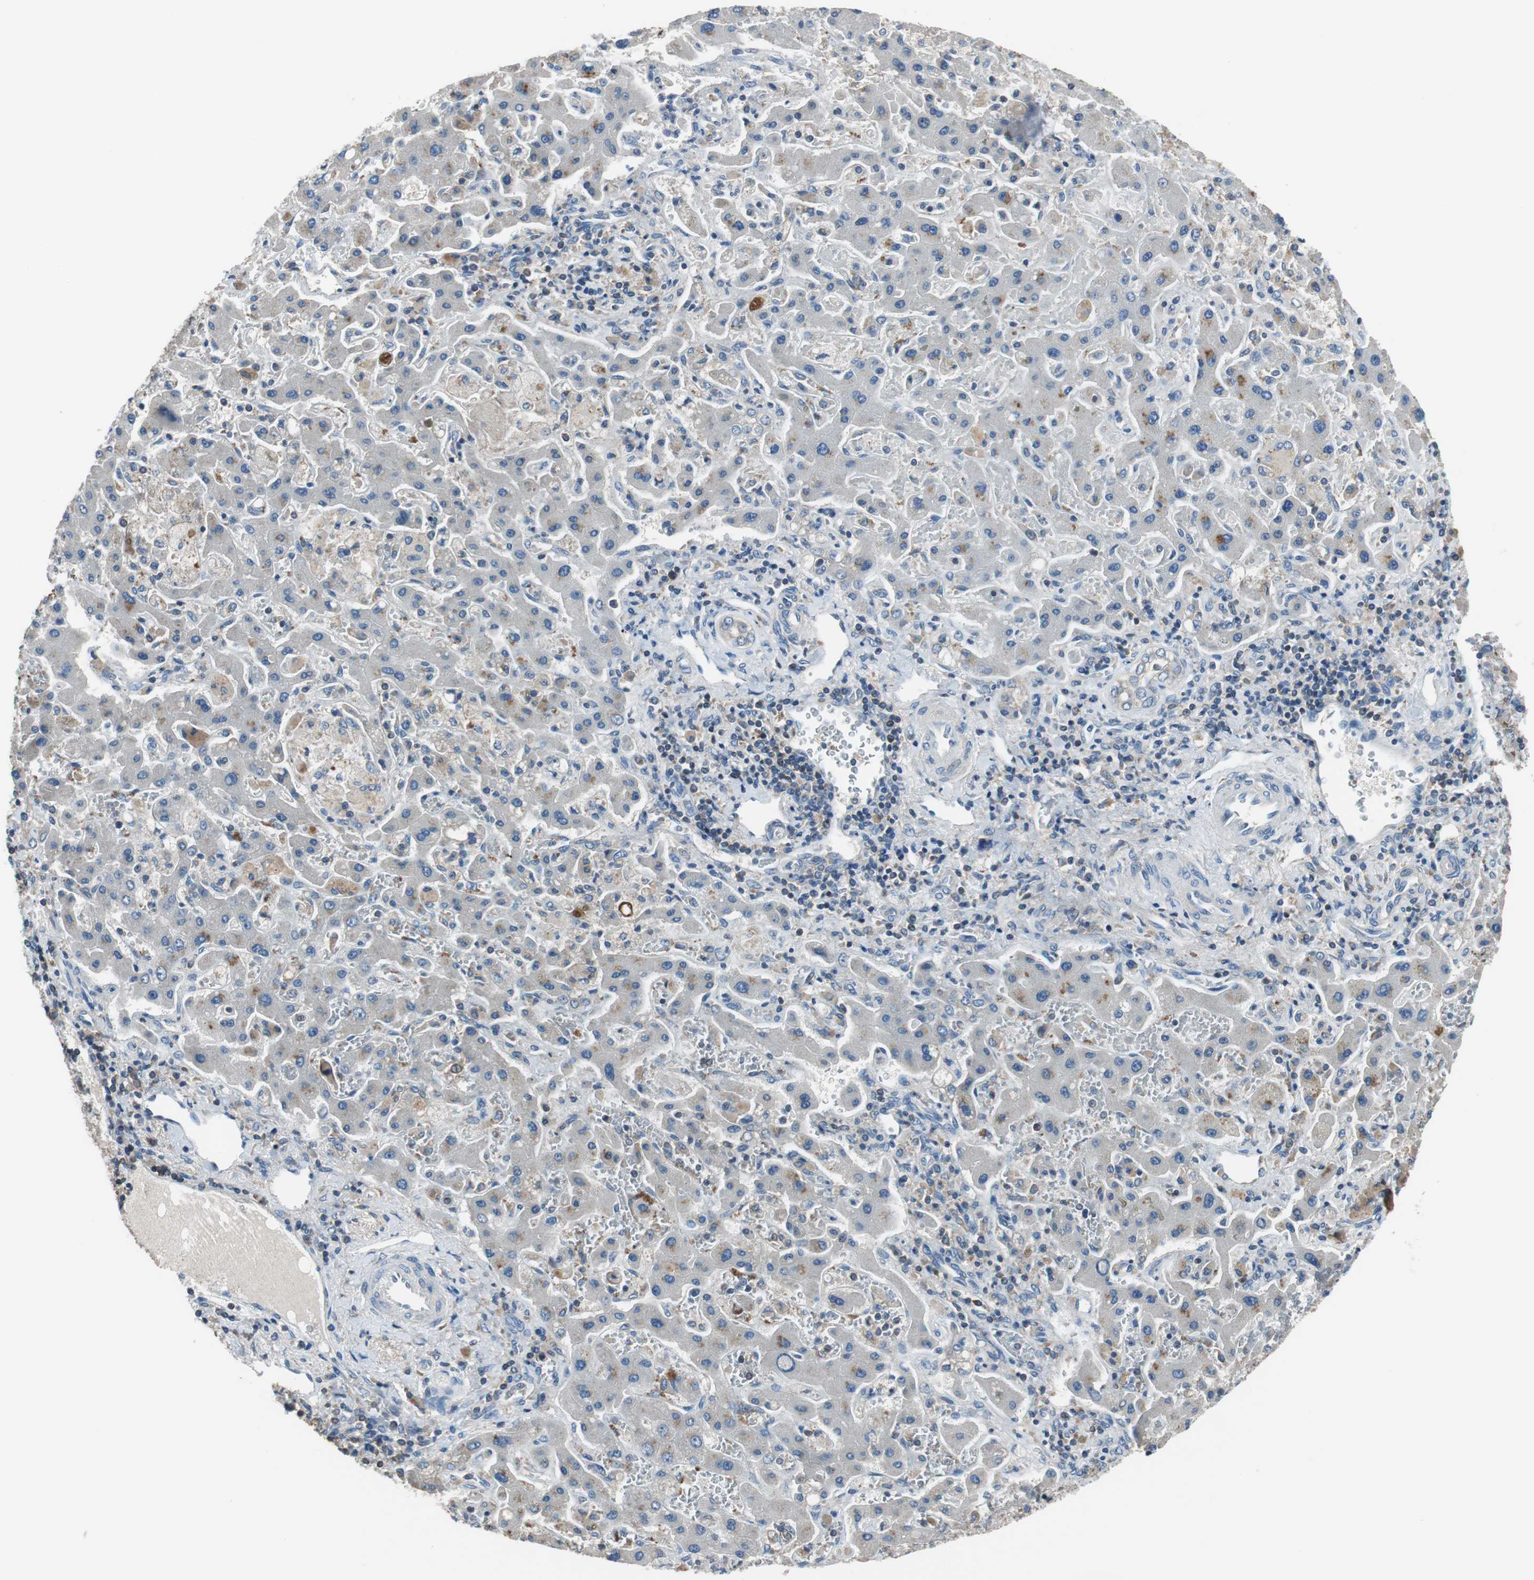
{"staining": {"intensity": "weak", "quantity": "<25%", "location": "cytoplasmic/membranous"}, "tissue": "liver cancer", "cell_type": "Tumor cells", "image_type": "cancer", "snomed": [{"axis": "morphology", "description": "Cholangiocarcinoma"}, {"axis": "topography", "description": "Liver"}], "caption": "Immunohistochemistry of human liver cholangiocarcinoma displays no expression in tumor cells.", "gene": "PRKCA", "patient": {"sex": "male", "age": 50}}